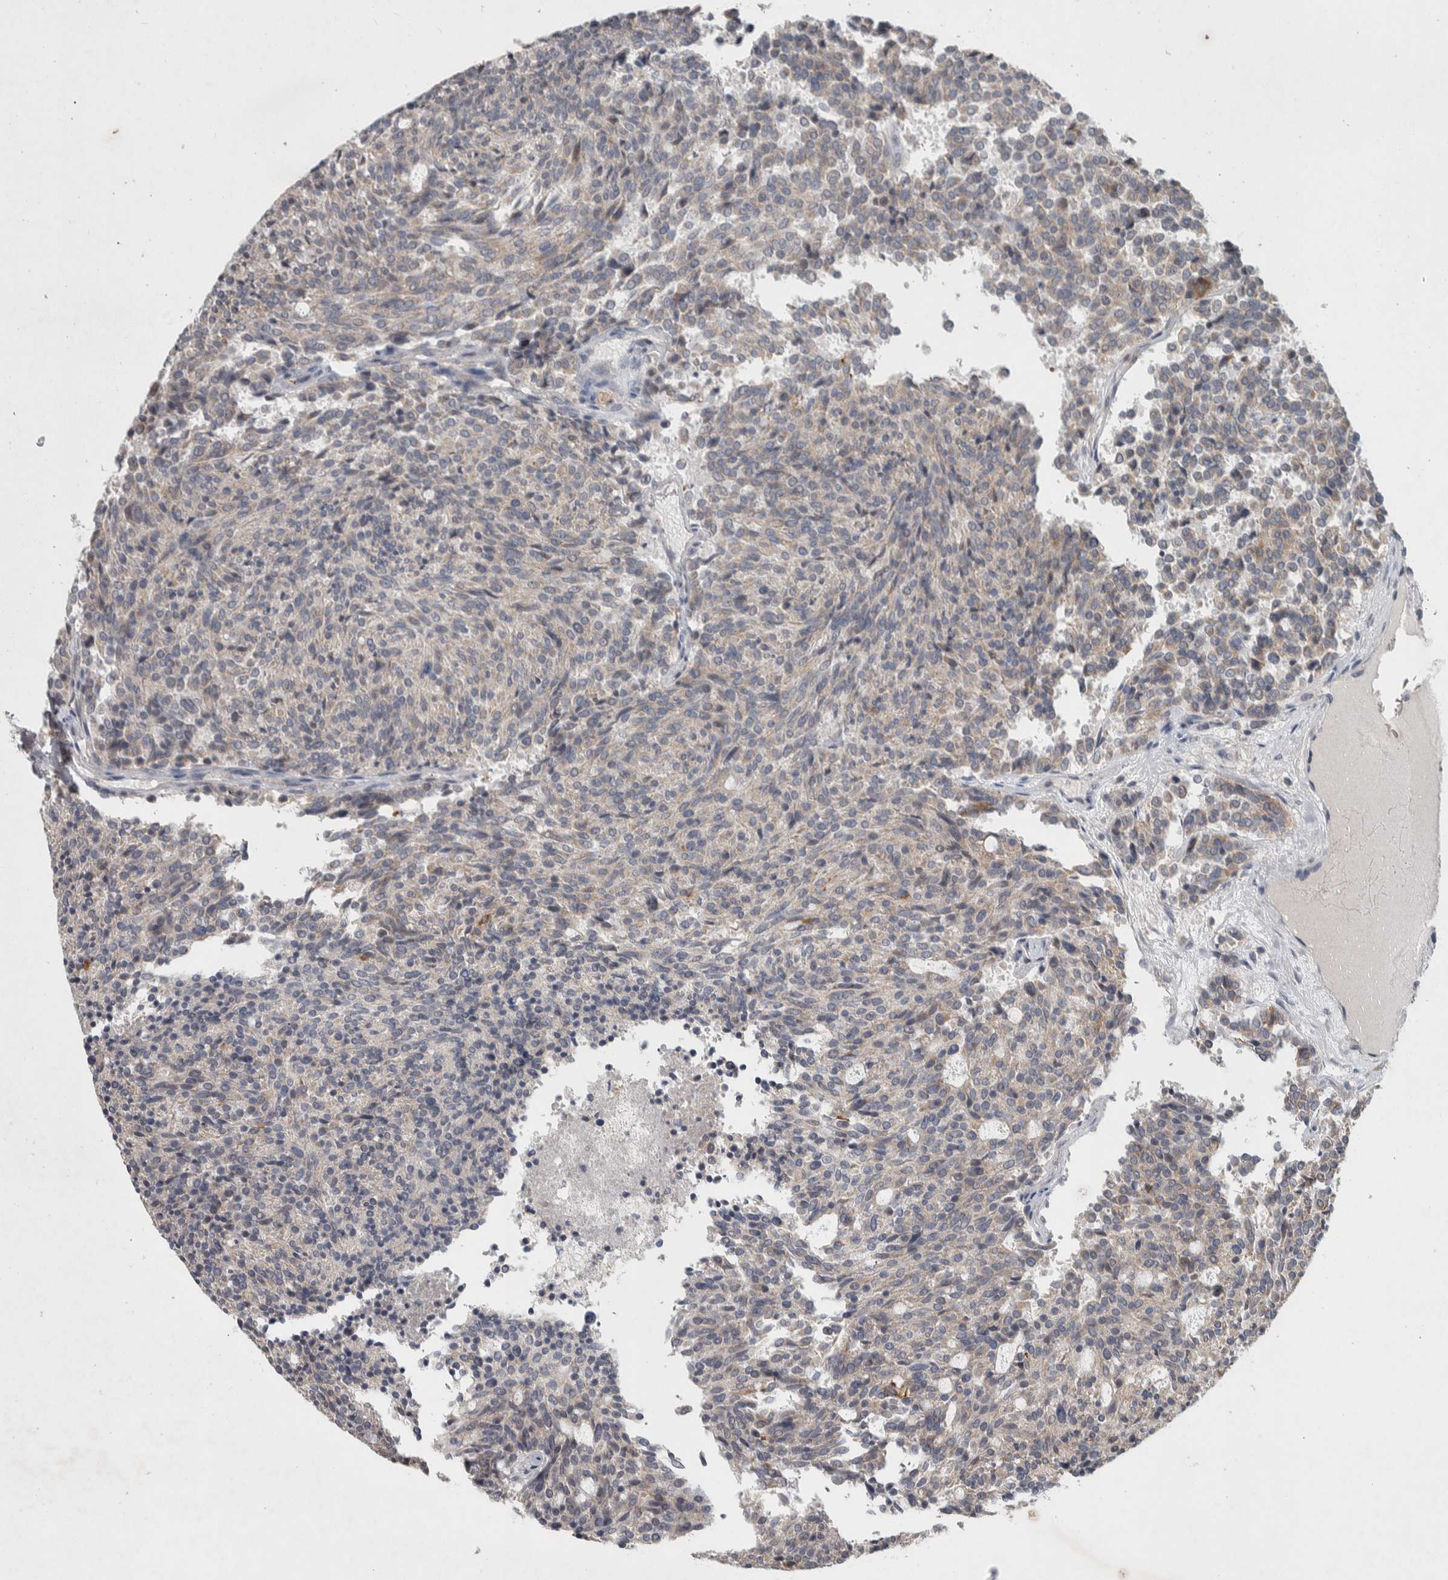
{"staining": {"intensity": "weak", "quantity": "25%-75%", "location": "cytoplasmic/membranous"}, "tissue": "carcinoid", "cell_type": "Tumor cells", "image_type": "cancer", "snomed": [{"axis": "morphology", "description": "Carcinoid, malignant, NOS"}, {"axis": "topography", "description": "Pancreas"}], "caption": "A high-resolution photomicrograph shows IHC staining of carcinoid, which displays weak cytoplasmic/membranous positivity in about 25%-75% of tumor cells.", "gene": "SRP68", "patient": {"sex": "female", "age": 54}}